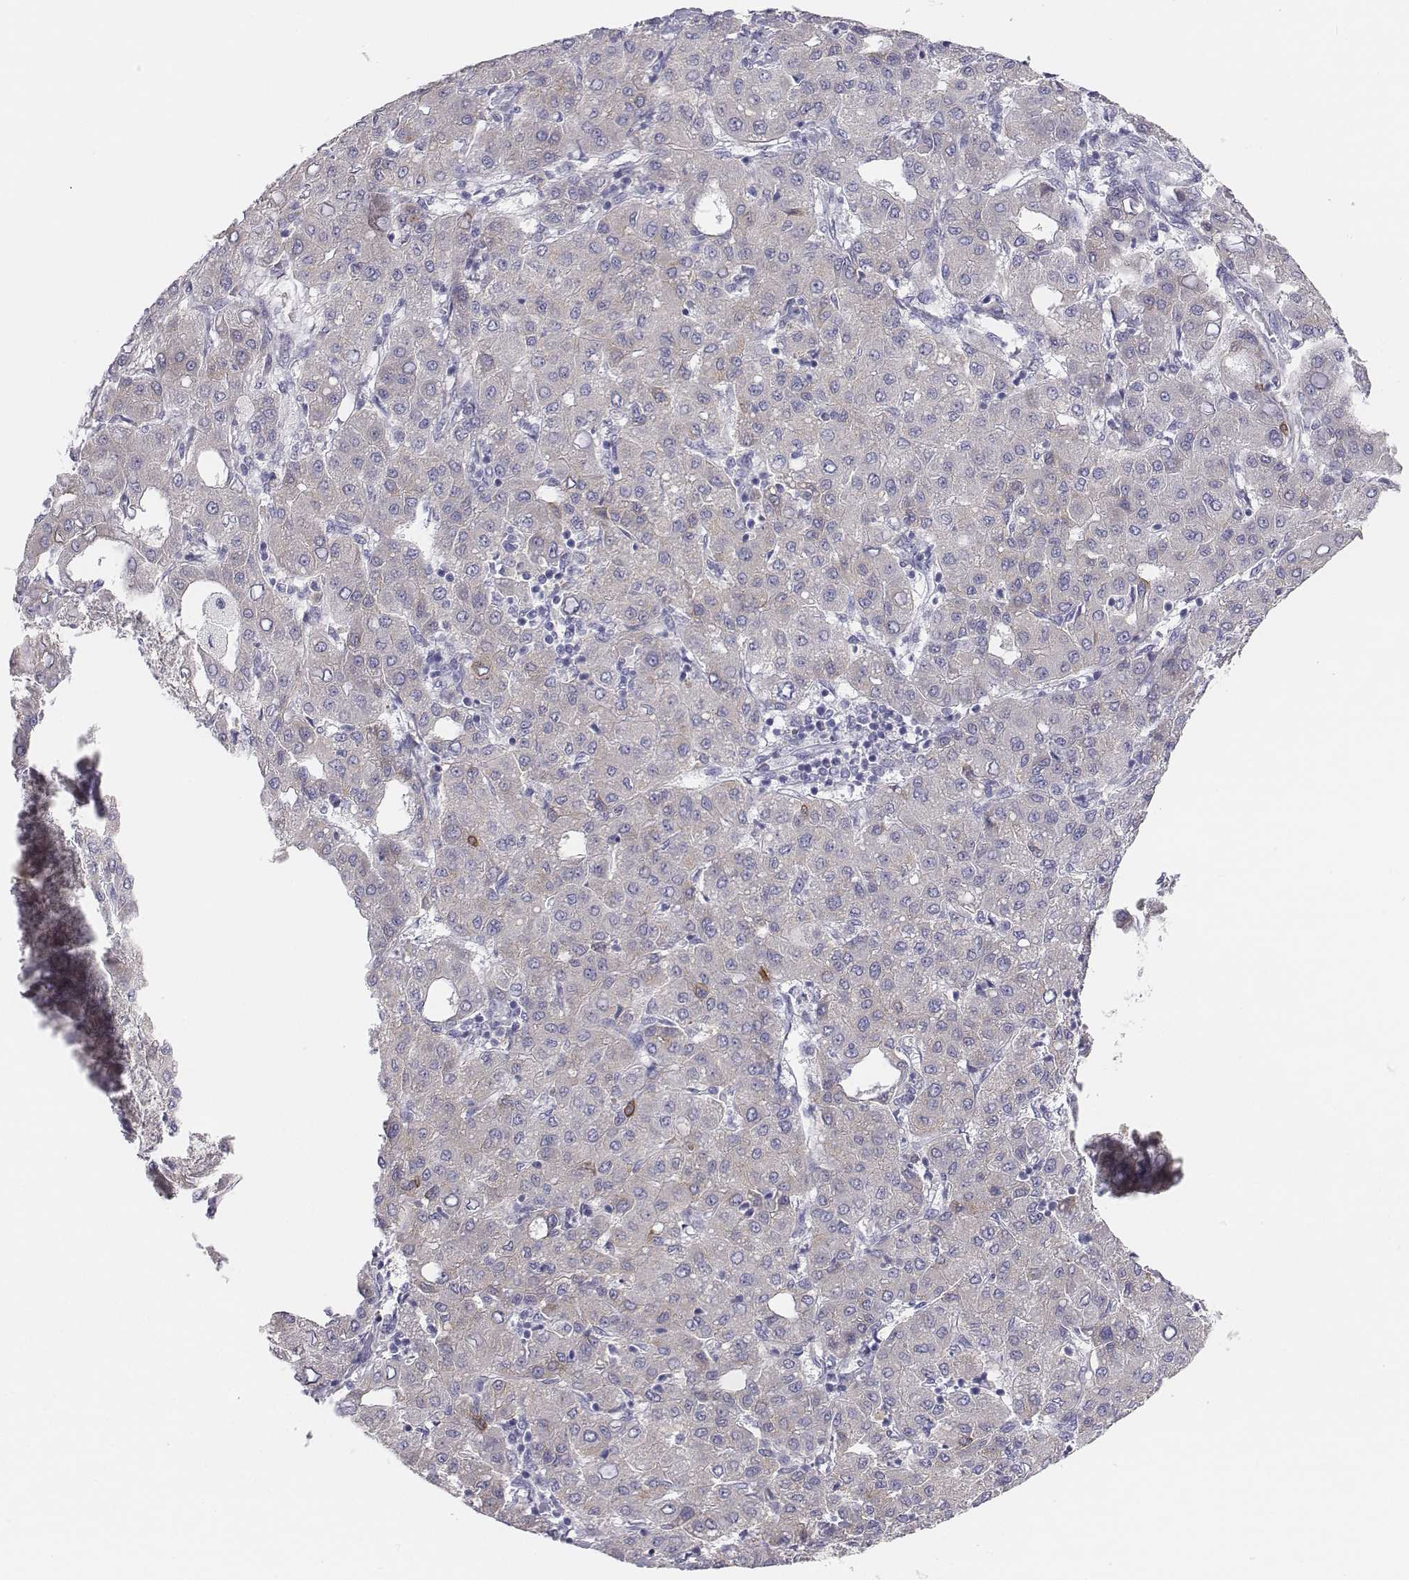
{"staining": {"intensity": "negative", "quantity": "none", "location": "none"}, "tissue": "liver cancer", "cell_type": "Tumor cells", "image_type": "cancer", "snomed": [{"axis": "morphology", "description": "Carcinoma, Hepatocellular, NOS"}, {"axis": "topography", "description": "Liver"}], "caption": "Liver cancer (hepatocellular carcinoma) stained for a protein using immunohistochemistry exhibits no staining tumor cells.", "gene": "CHST14", "patient": {"sex": "male", "age": 65}}